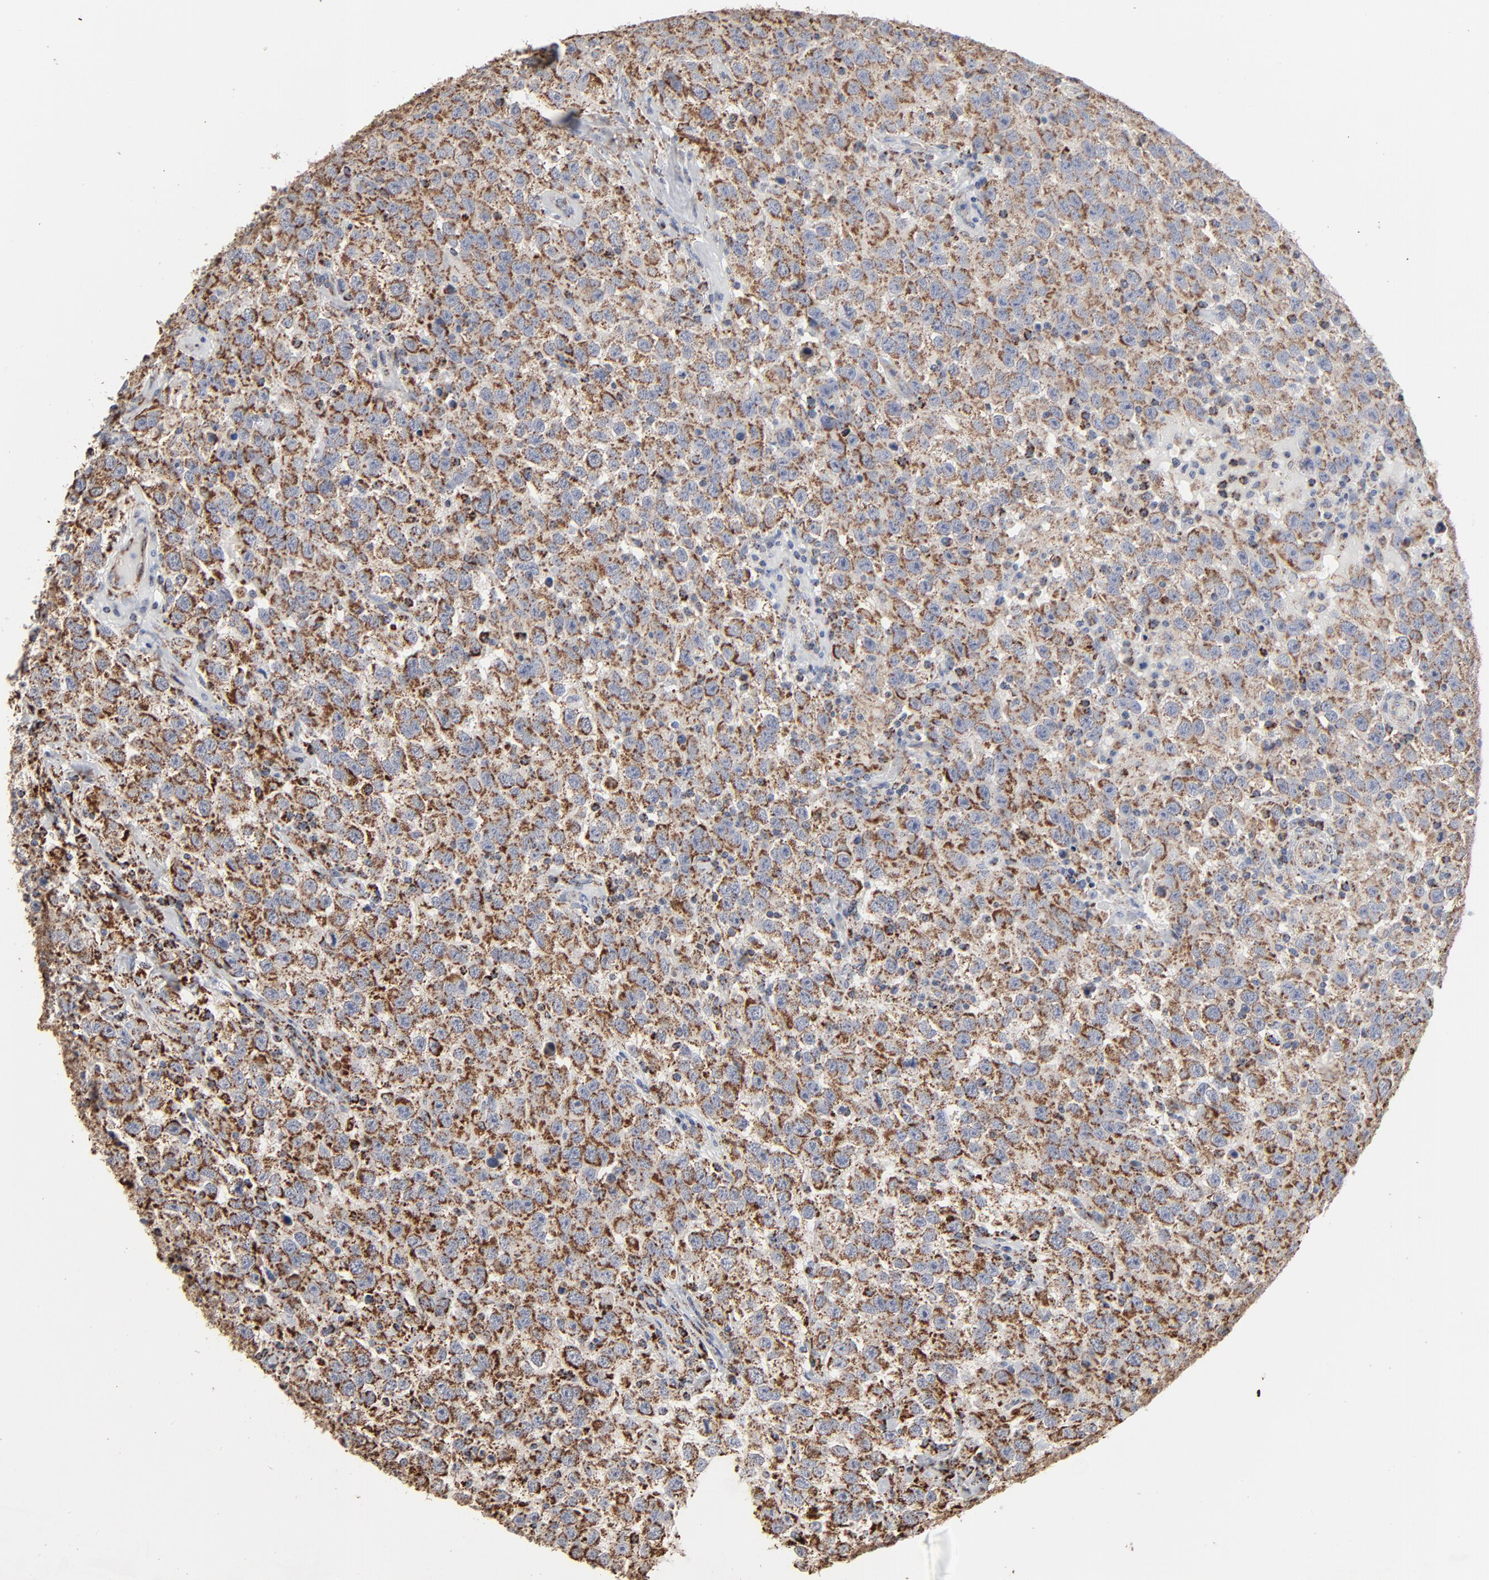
{"staining": {"intensity": "strong", "quantity": ">75%", "location": "cytoplasmic/membranous"}, "tissue": "testis cancer", "cell_type": "Tumor cells", "image_type": "cancer", "snomed": [{"axis": "morphology", "description": "Seminoma, NOS"}, {"axis": "topography", "description": "Testis"}], "caption": "Immunohistochemical staining of testis cancer exhibits strong cytoplasmic/membranous protein staining in about >75% of tumor cells.", "gene": "UQCRC1", "patient": {"sex": "male", "age": 41}}